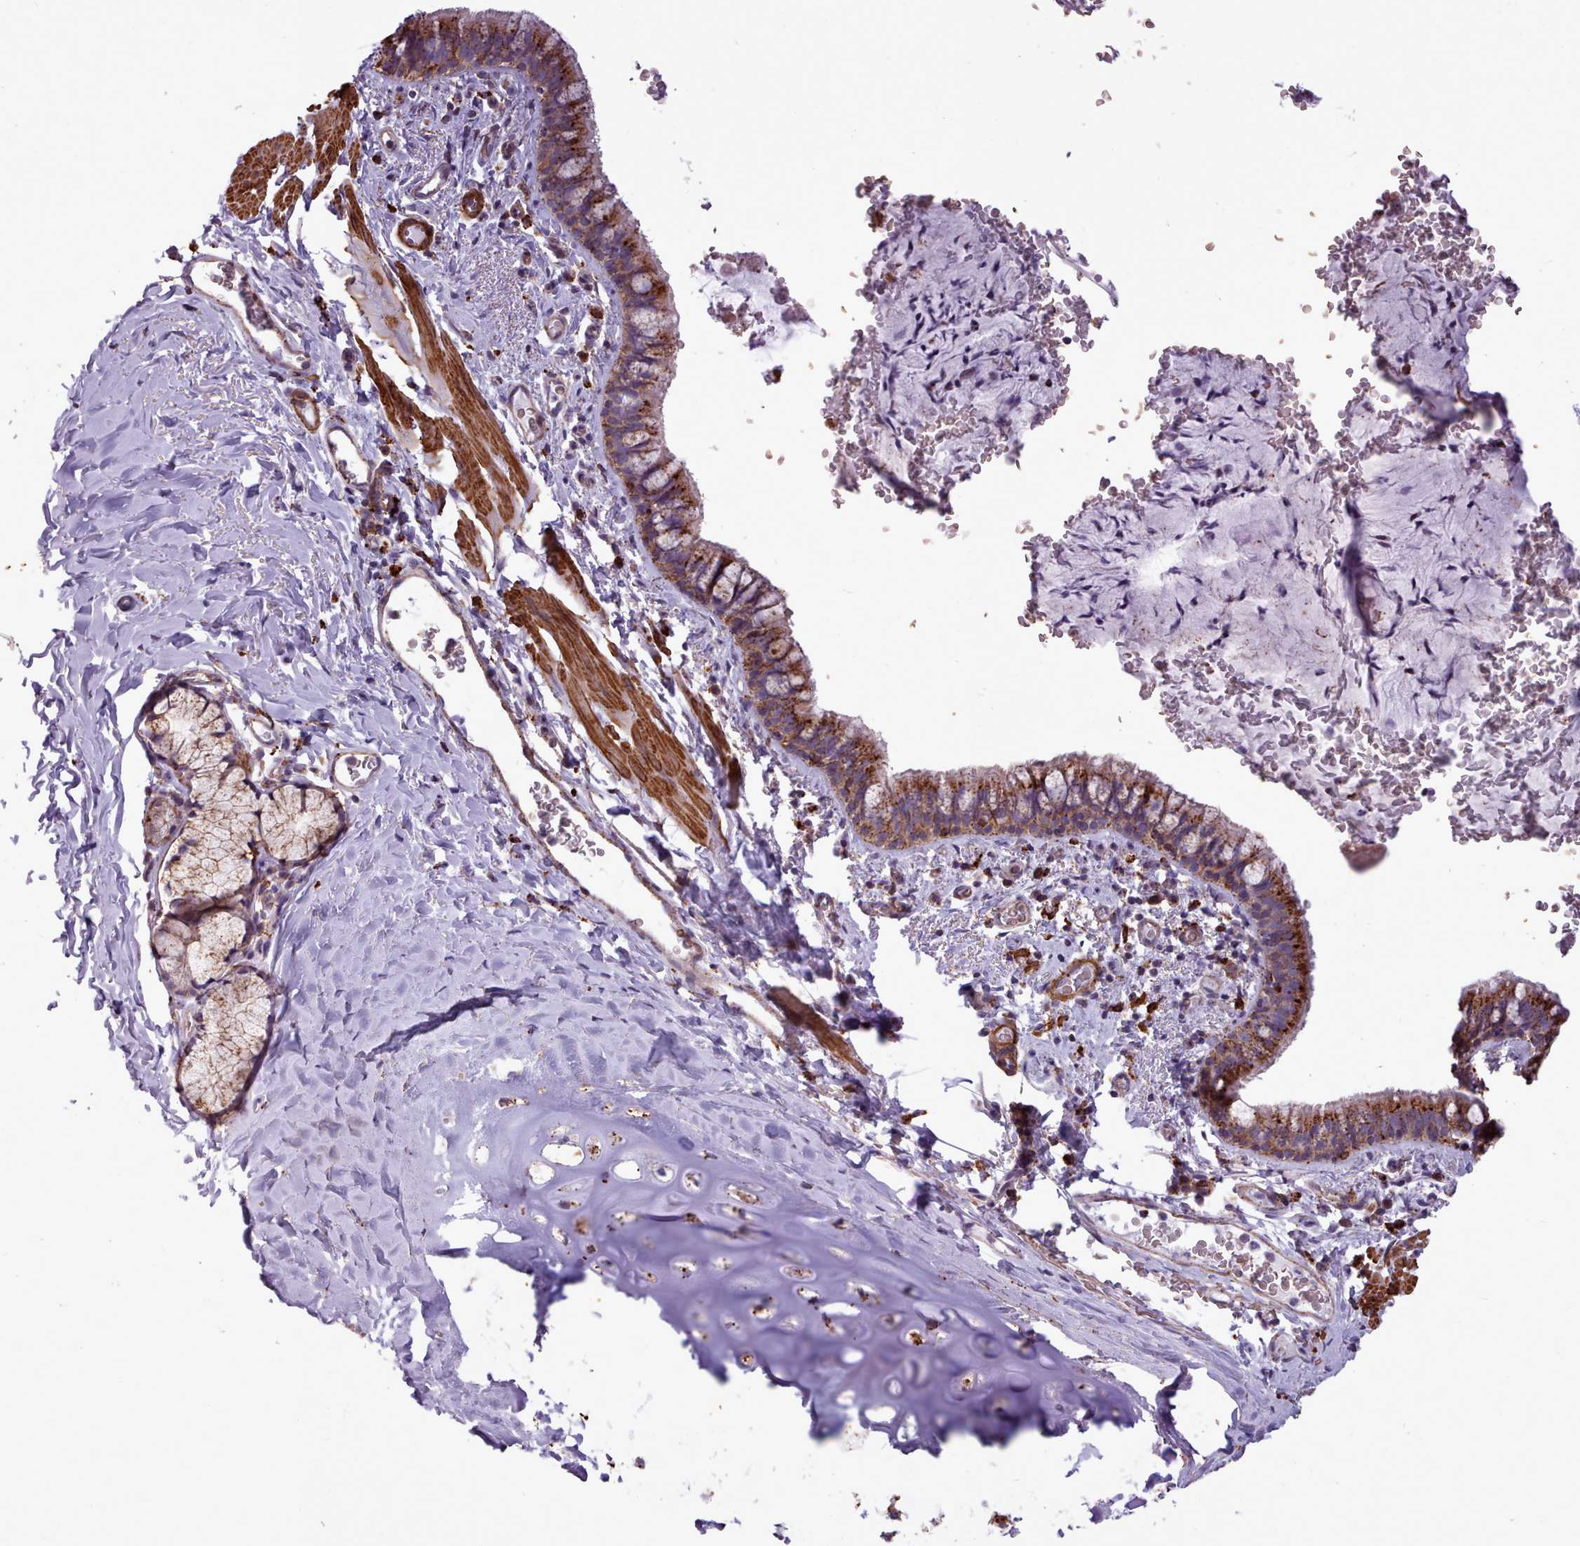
{"staining": {"intensity": "strong", "quantity": ">75%", "location": "cytoplasmic/membranous"}, "tissue": "bronchus", "cell_type": "Respiratory epithelial cells", "image_type": "normal", "snomed": [{"axis": "morphology", "description": "Normal tissue, NOS"}, {"axis": "topography", "description": "Cartilage tissue"}, {"axis": "topography", "description": "Bronchus"}], "caption": "Immunohistochemistry of unremarkable bronchus shows high levels of strong cytoplasmic/membranous staining in approximately >75% of respiratory epithelial cells.", "gene": "PACSIN3", "patient": {"sex": "female", "age": 36}}